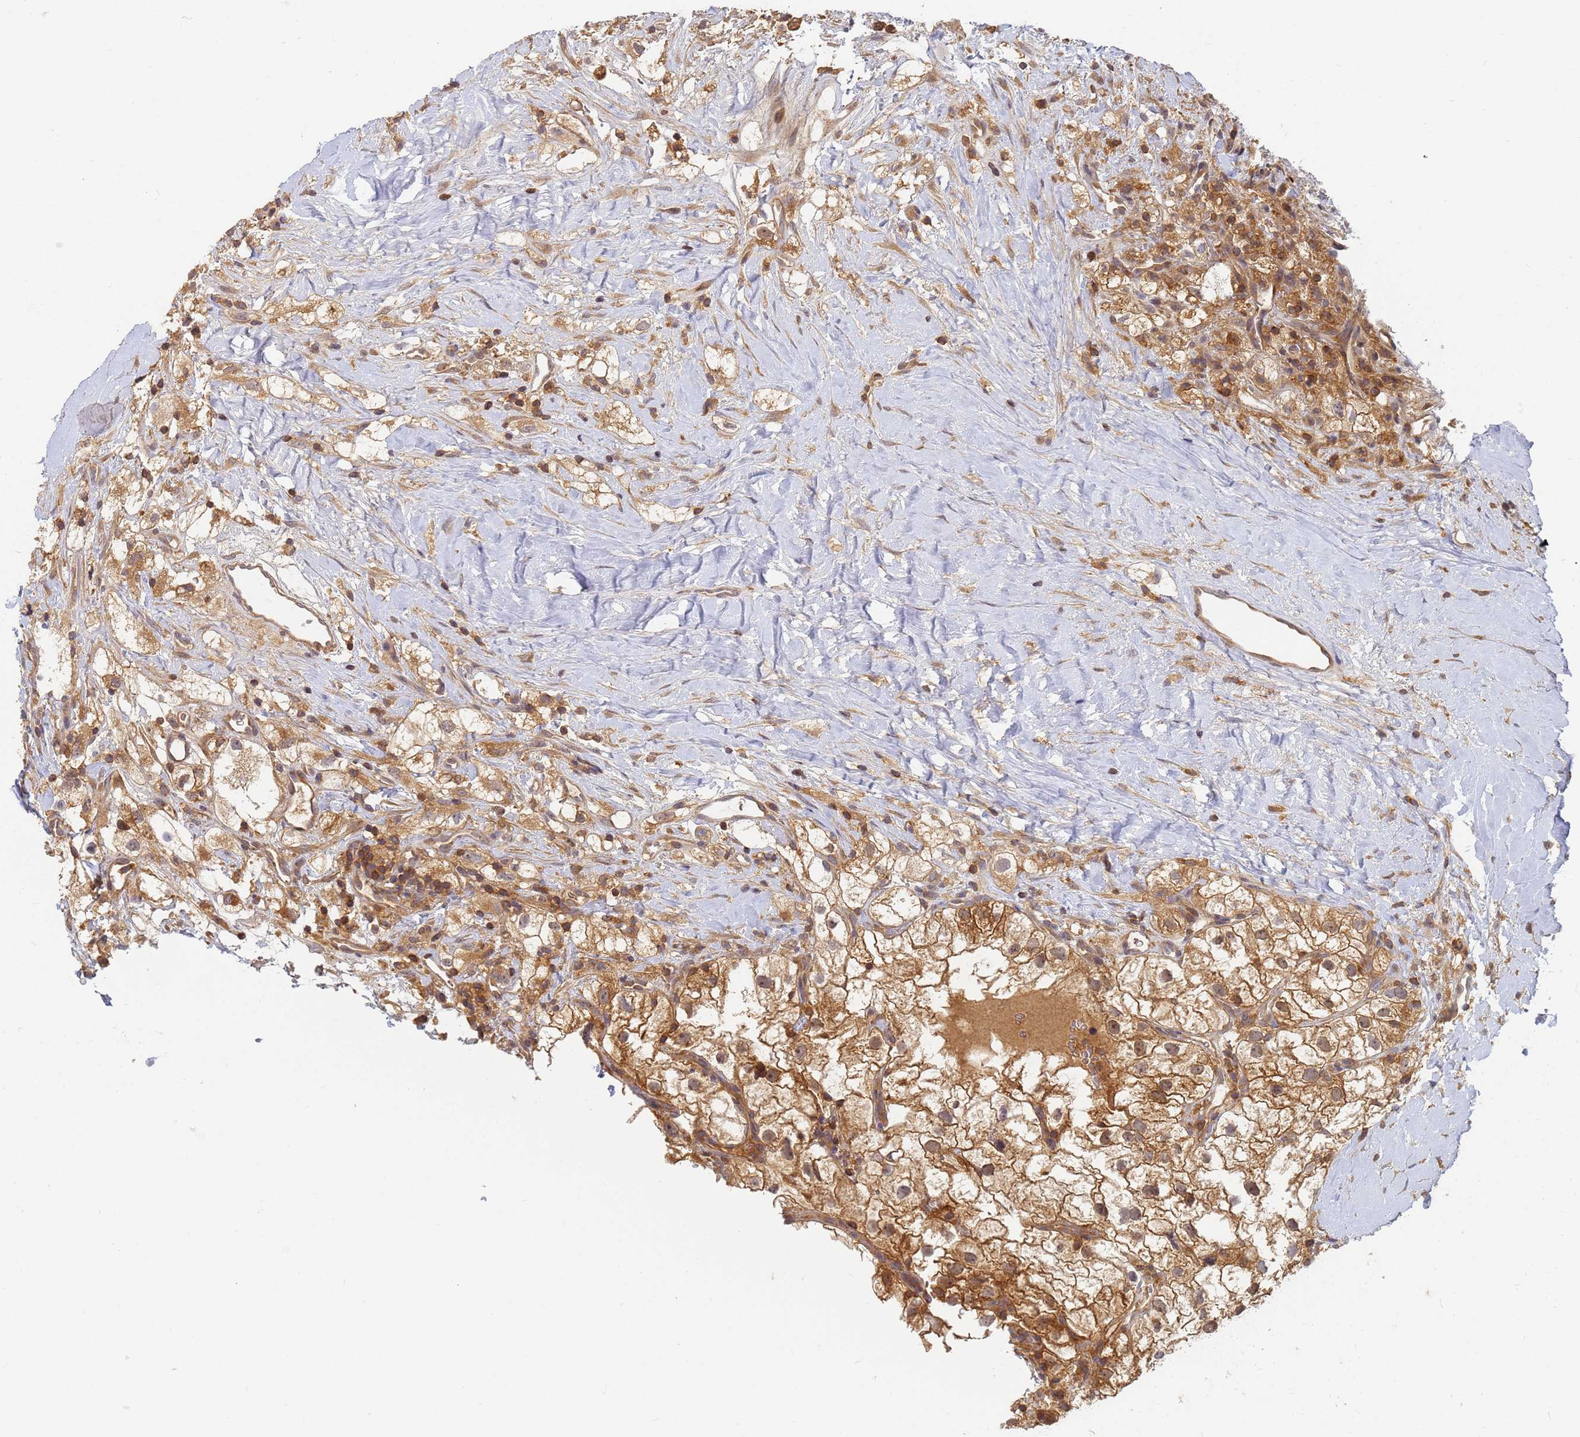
{"staining": {"intensity": "moderate", "quantity": ">75%", "location": "cytoplasmic/membranous"}, "tissue": "renal cancer", "cell_type": "Tumor cells", "image_type": "cancer", "snomed": [{"axis": "morphology", "description": "Adenocarcinoma, NOS"}, {"axis": "topography", "description": "Kidney"}], "caption": "A brown stain highlights moderate cytoplasmic/membranous positivity of a protein in human renal cancer tumor cells. (DAB (3,3'-diaminobenzidine) IHC with brightfield microscopy, high magnification).", "gene": "SHARPIN", "patient": {"sex": "male", "age": 59}}